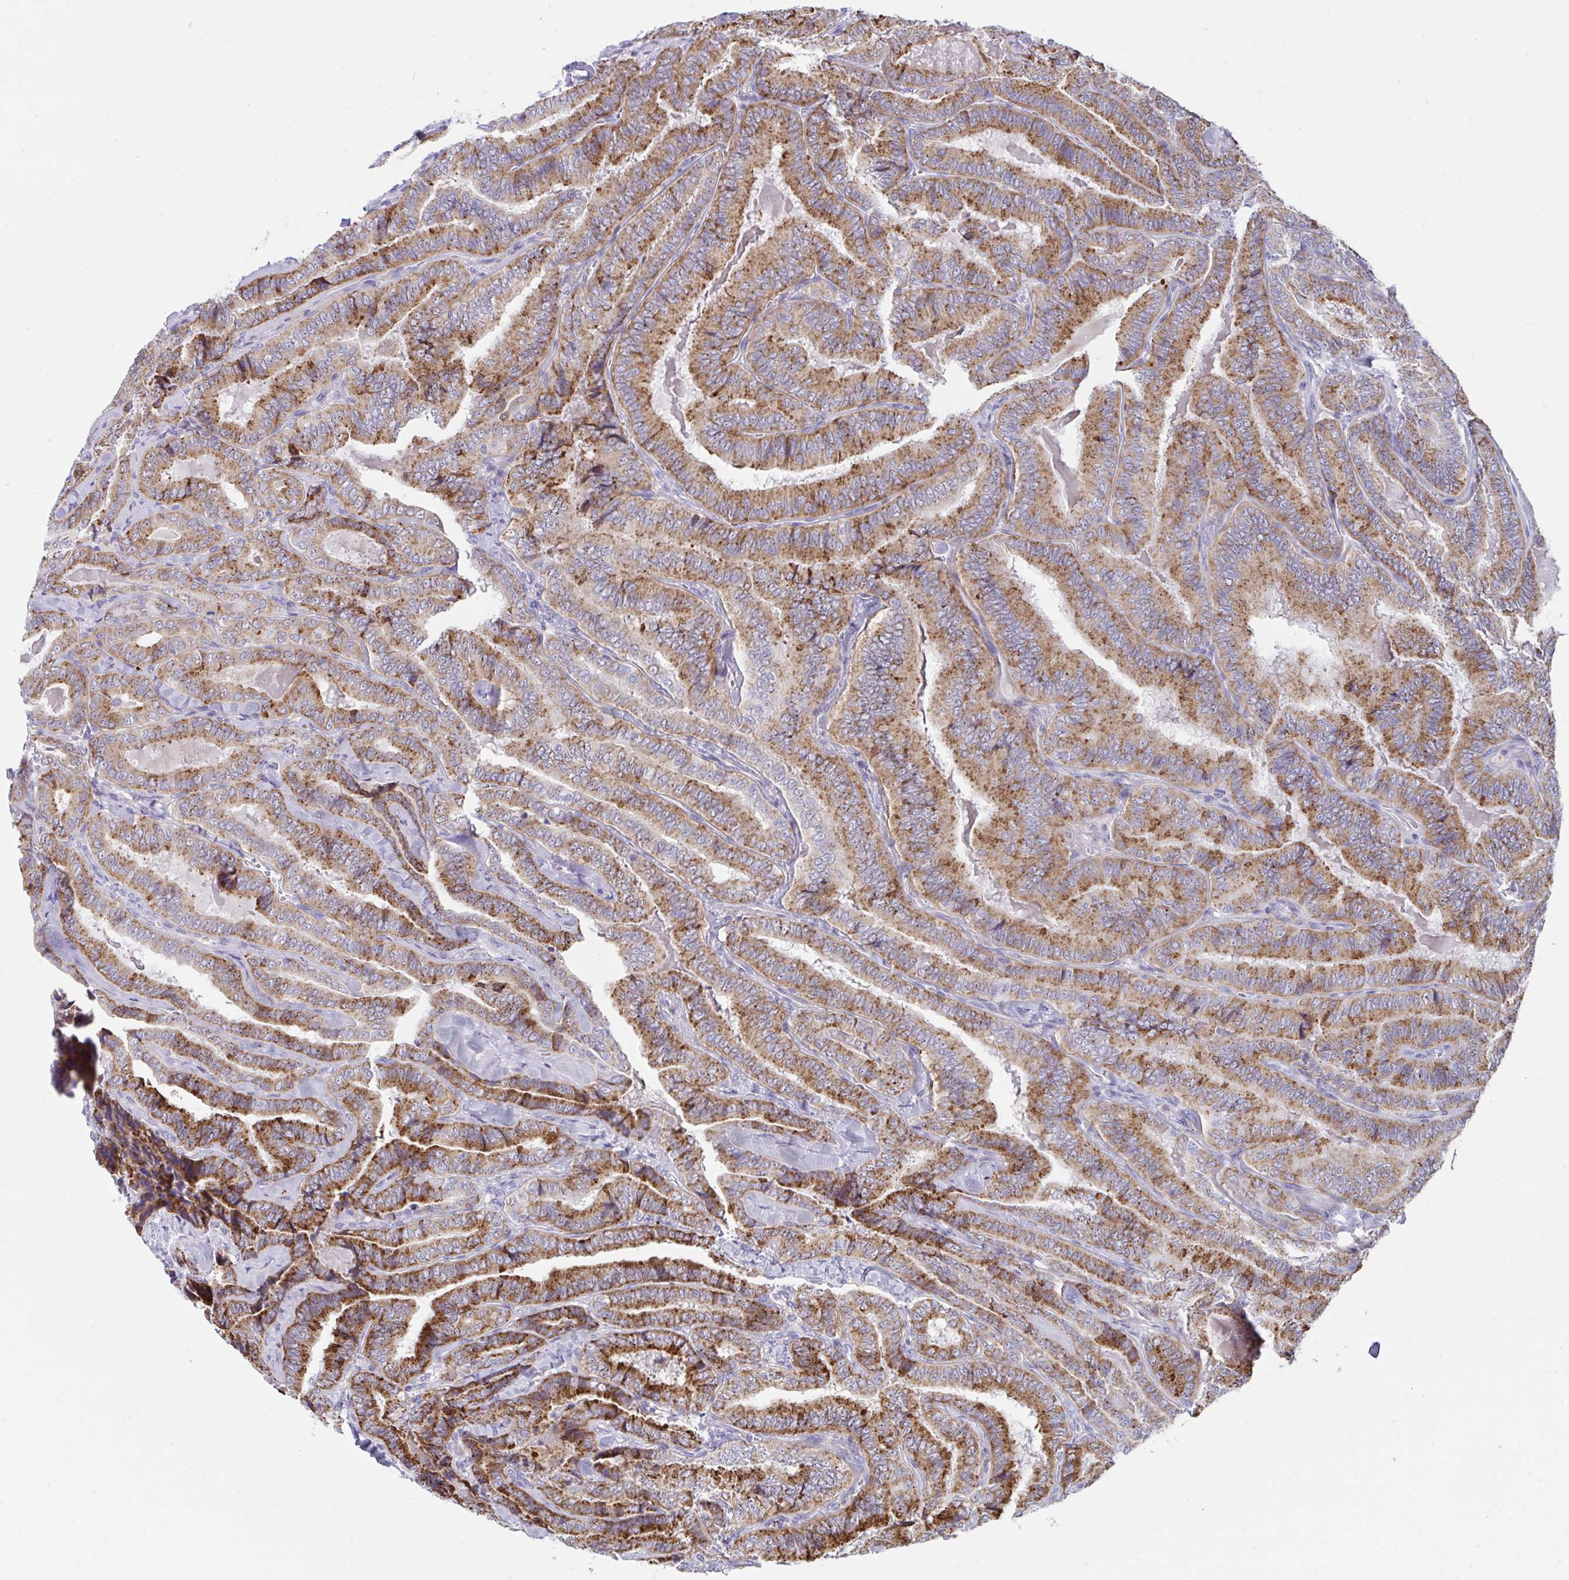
{"staining": {"intensity": "strong", "quantity": ">75%", "location": "cytoplasmic/membranous"}, "tissue": "thyroid cancer", "cell_type": "Tumor cells", "image_type": "cancer", "snomed": [{"axis": "morphology", "description": "Papillary adenocarcinoma, NOS"}, {"axis": "topography", "description": "Thyroid gland"}], "caption": "A brown stain shows strong cytoplasmic/membranous expression of a protein in thyroid cancer (papillary adenocarcinoma) tumor cells.", "gene": "DTX3", "patient": {"sex": "male", "age": 61}}